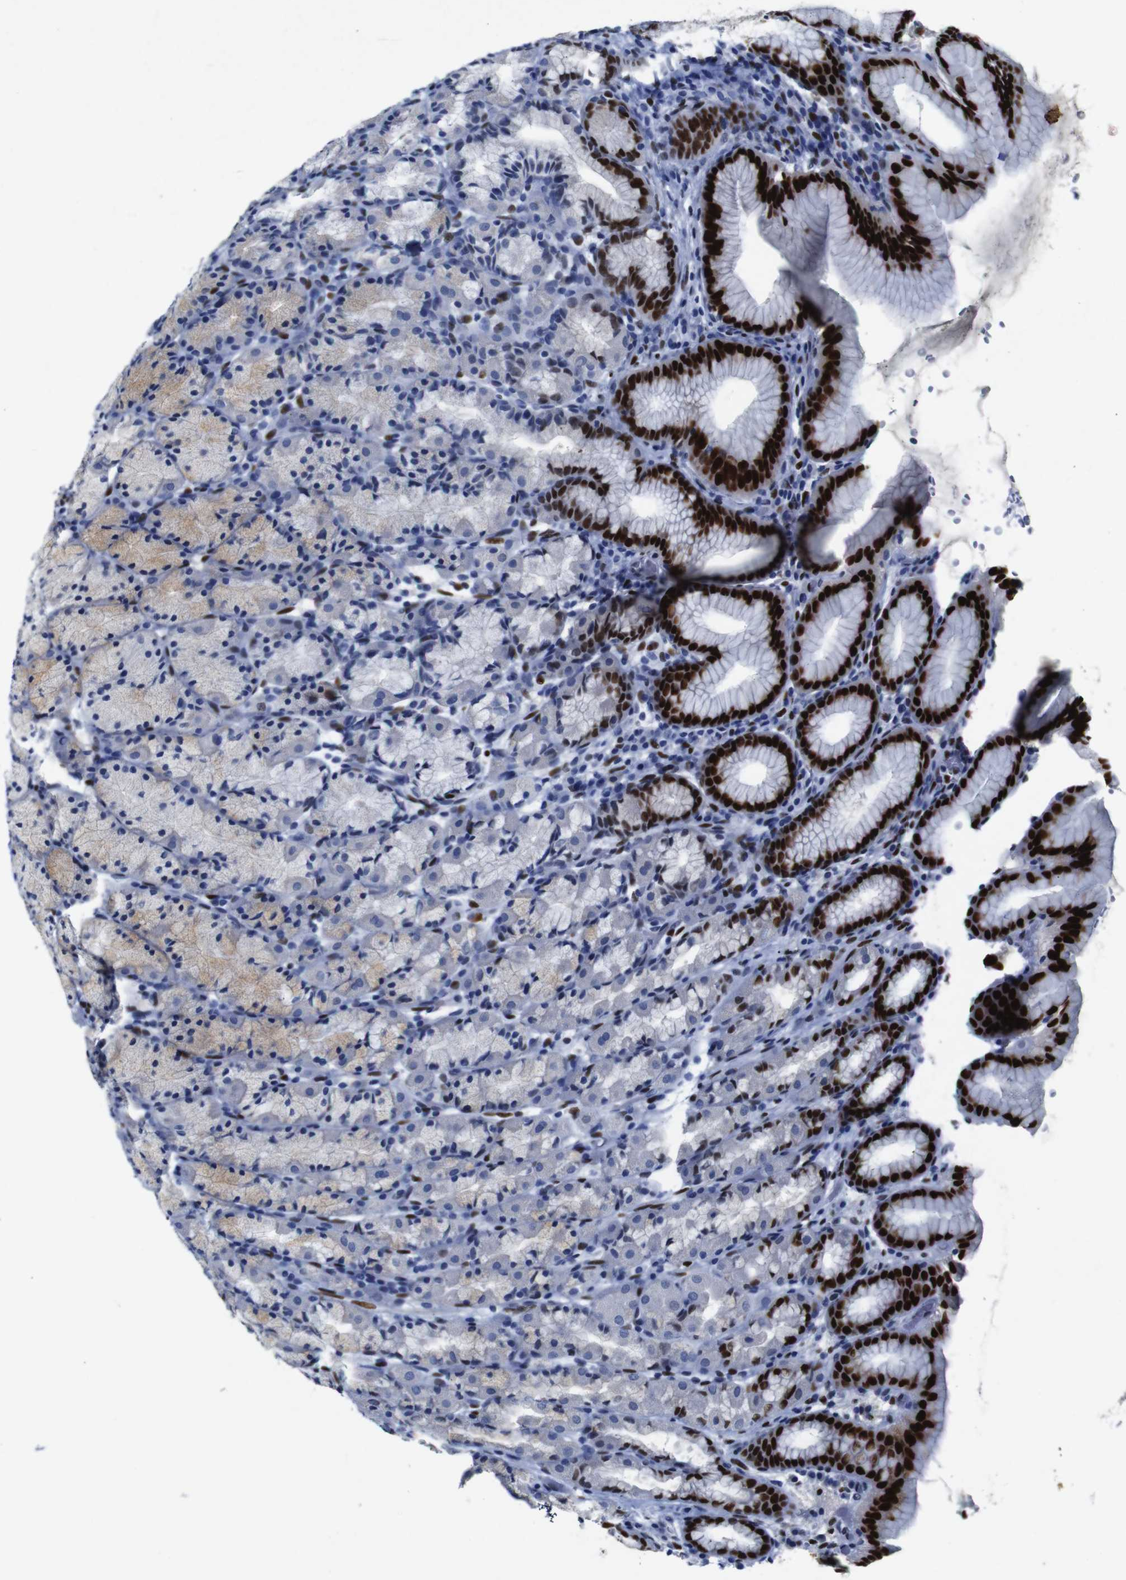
{"staining": {"intensity": "strong", "quantity": "25%-75%", "location": "nuclear"}, "tissue": "stomach", "cell_type": "Glandular cells", "image_type": "normal", "snomed": [{"axis": "morphology", "description": "Normal tissue, NOS"}, {"axis": "topography", "description": "Stomach, upper"}], "caption": "The micrograph reveals staining of unremarkable stomach, revealing strong nuclear protein positivity (brown color) within glandular cells.", "gene": "FOSL2", "patient": {"sex": "male", "age": 68}}